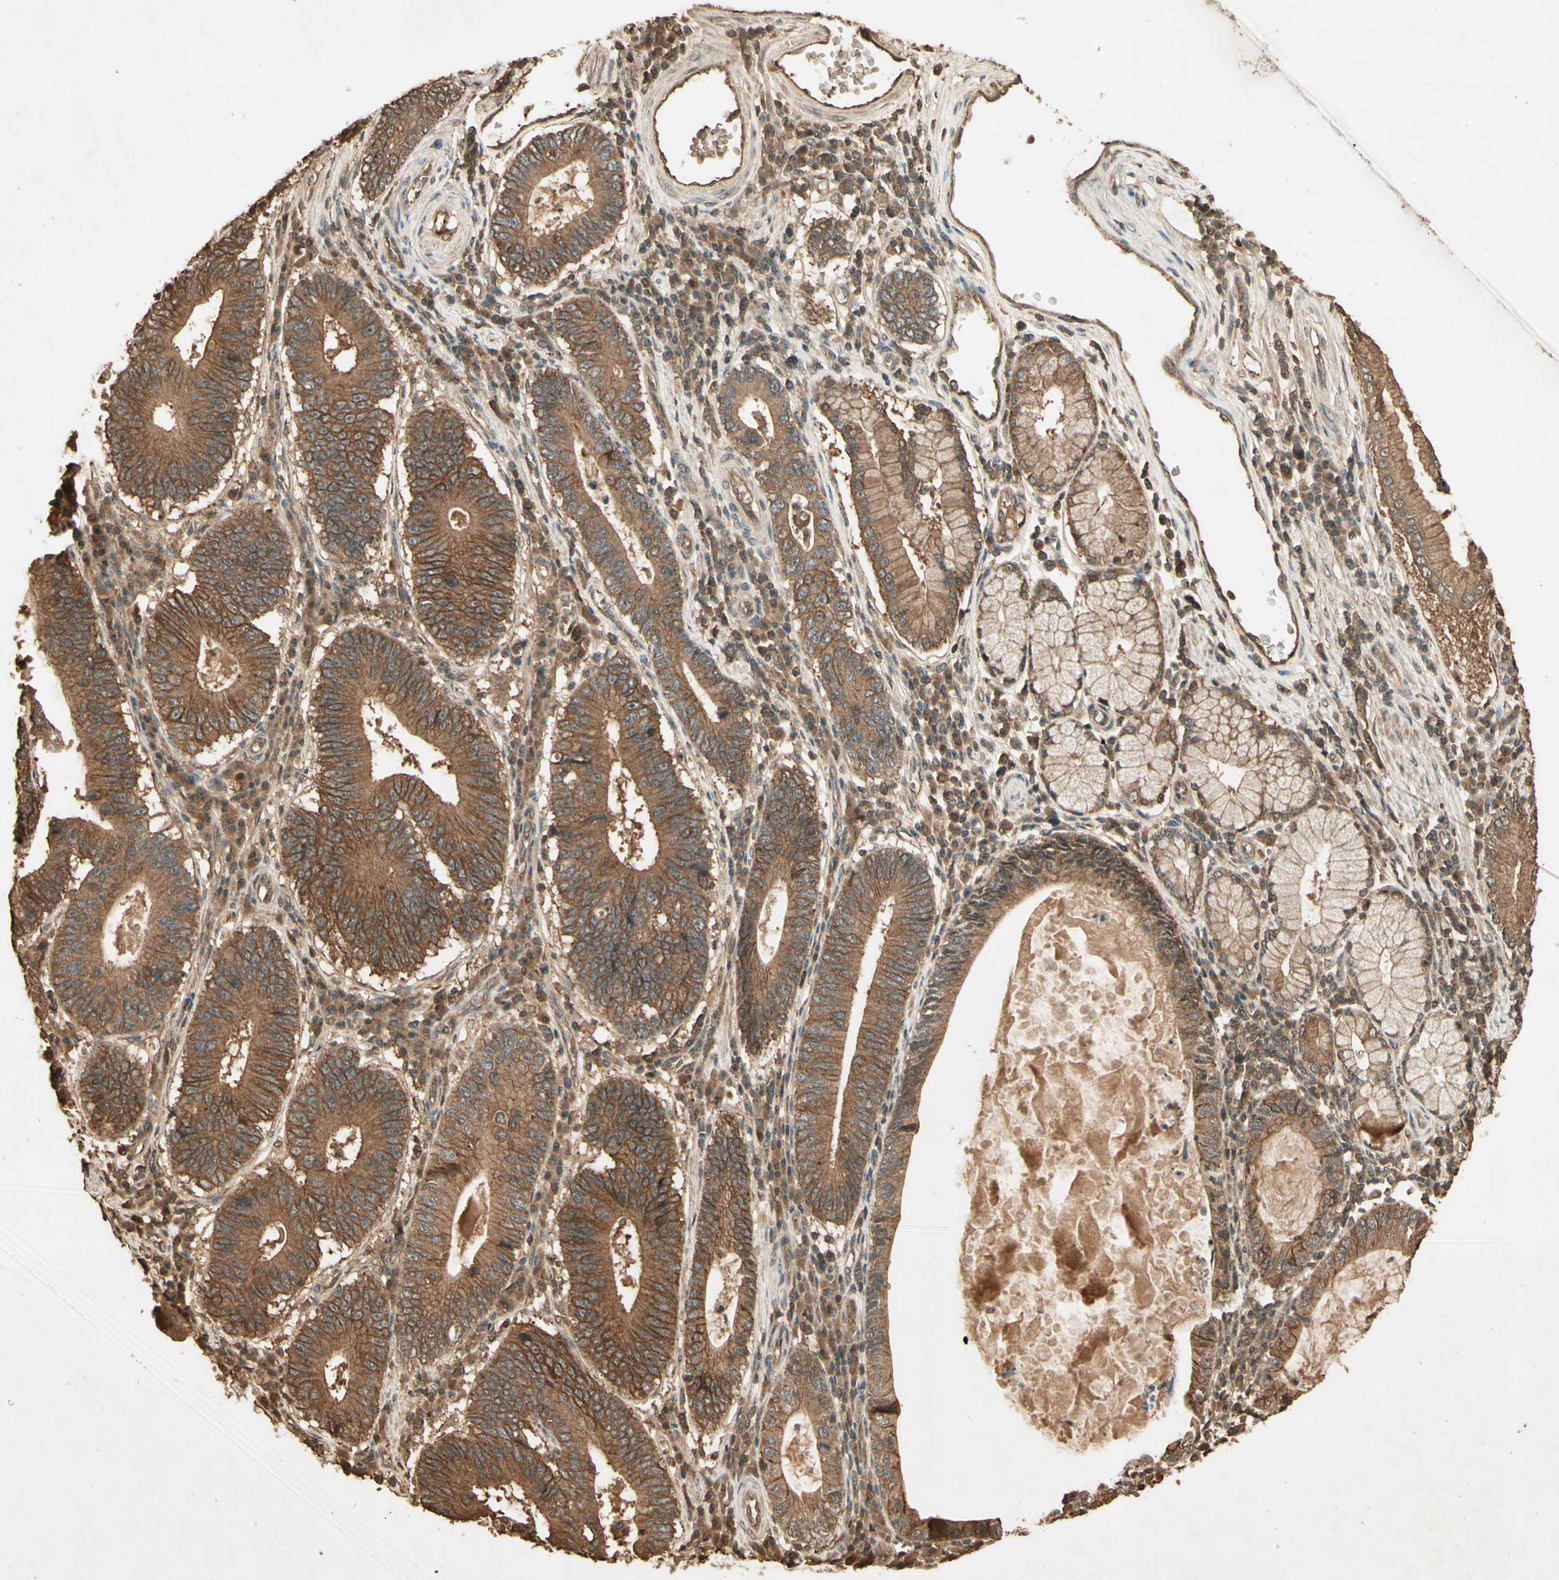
{"staining": {"intensity": "moderate", "quantity": ">75%", "location": "cytoplasmic/membranous"}, "tissue": "stomach cancer", "cell_type": "Tumor cells", "image_type": "cancer", "snomed": [{"axis": "morphology", "description": "Adenocarcinoma, NOS"}, {"axis": "topography", "description": "Stomach"}], "caption": "Stomach adenocarcinoma stained with DAB immunohistochemistry demonstrates medium levels of moderate cytoplasmic/membranous staining in about >75% of tumor cells.", "gene": "SMAD9", "patient": {"sex": "male", "age": 59}}